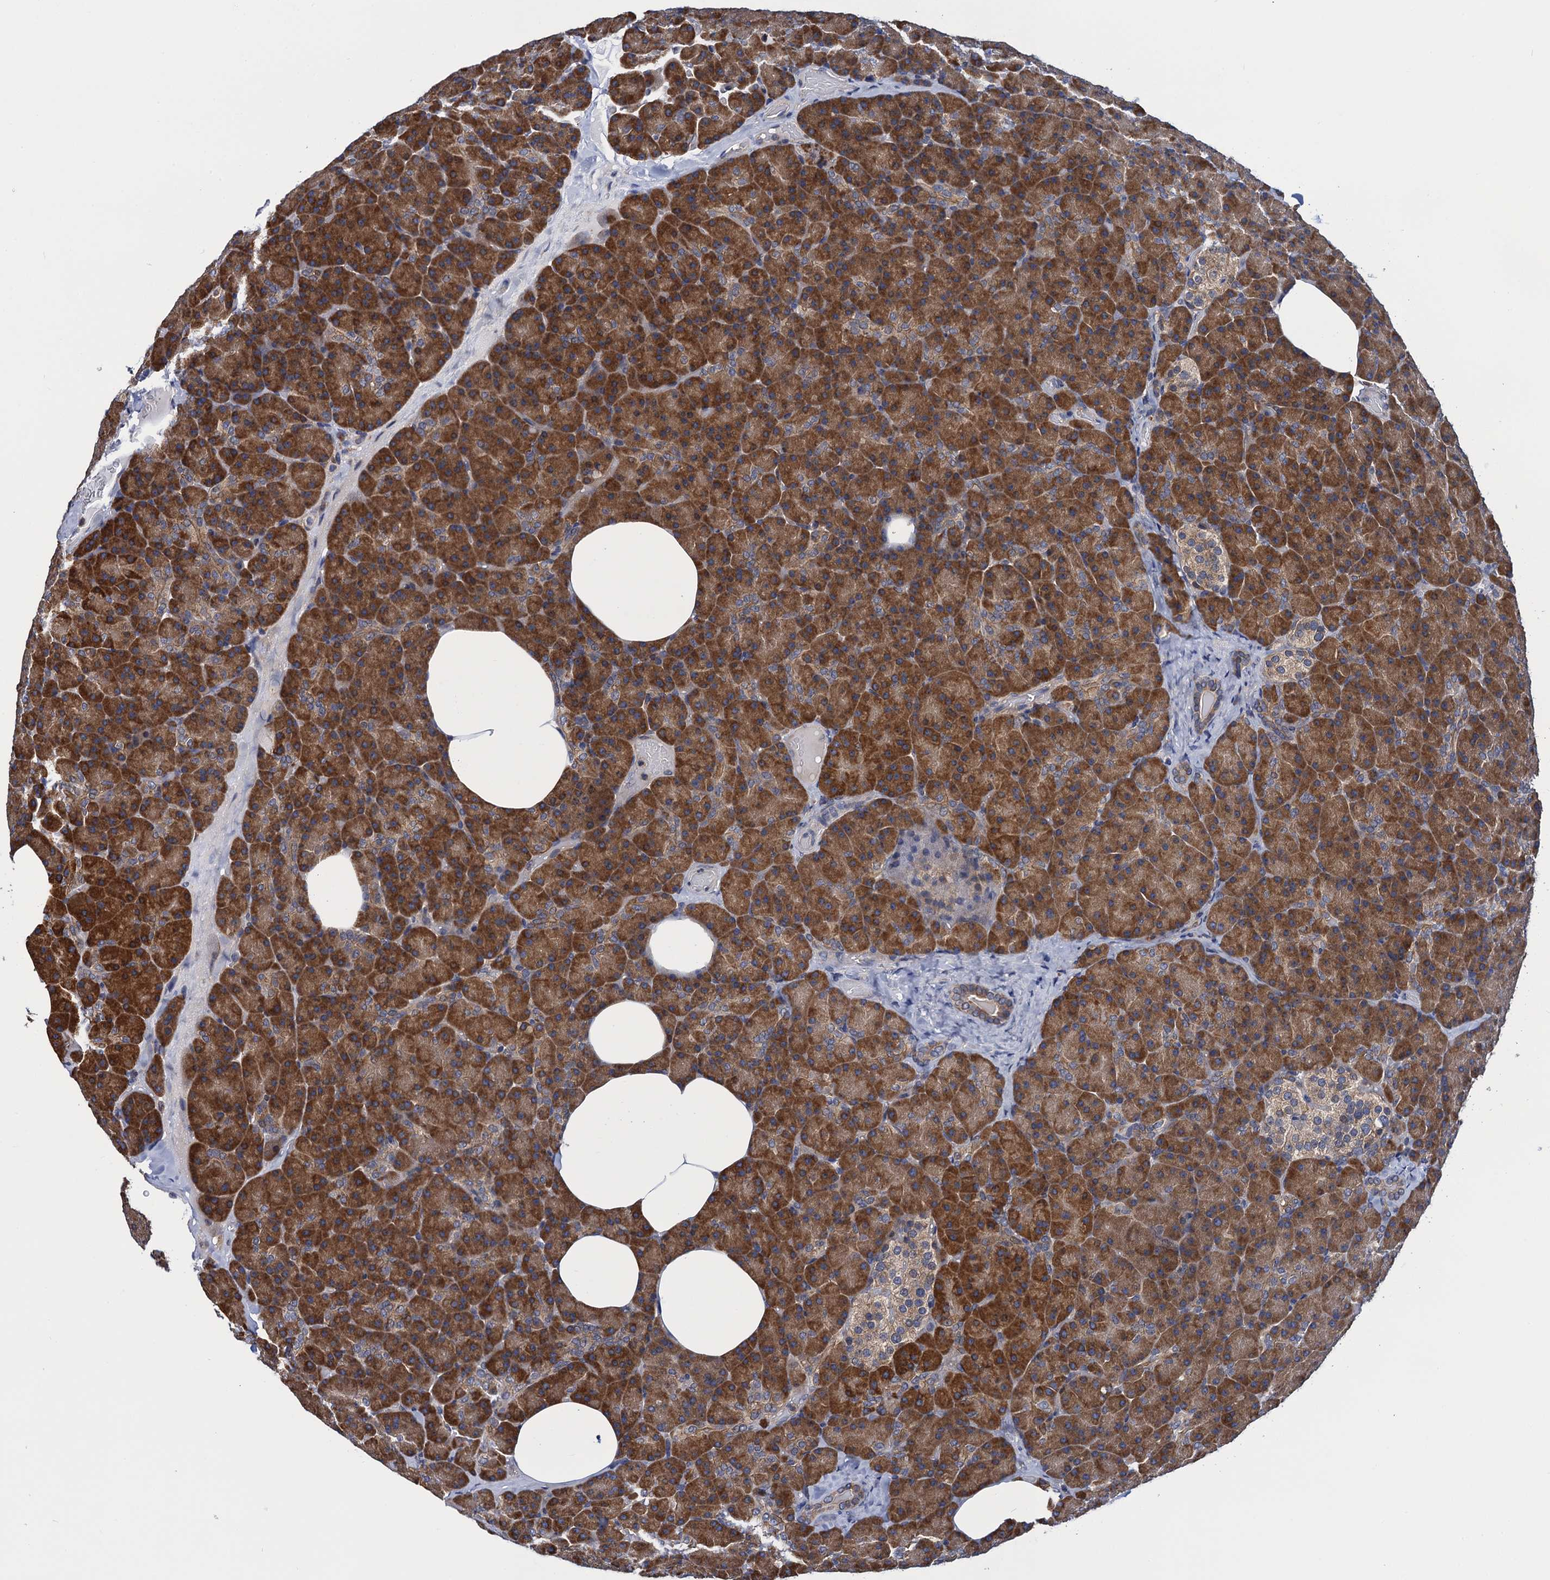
{"staining": {"intensity": "strong", "quantity": ">75%", "location": "cytoplasmic/membranous"}, "tissue": "pancreas", "cell_type": "Exocrine glandular cells", "image_type": "normal", "snomed": [{"axis": "morphology", "description": "Normal tissue, NOS"}, {"axis": "morphology", "description": "Carcinoid, malignant, NOS"}, {"axis": "topography", "description": "Pancreas"}], "caption": "Normal pancreas displays strong cytoplasmic/membranous expression in approximately >75% of exocrine glandular cells, visualized by immunohistochemistry. (Stains: DAB (3,3'-diaminobenzidine) in brown, nuclei in blue, Microscopy: brightfield microscopy at high magnification).", "gene": "PGLS", "patient": {"sex": "female", "age": 35}}